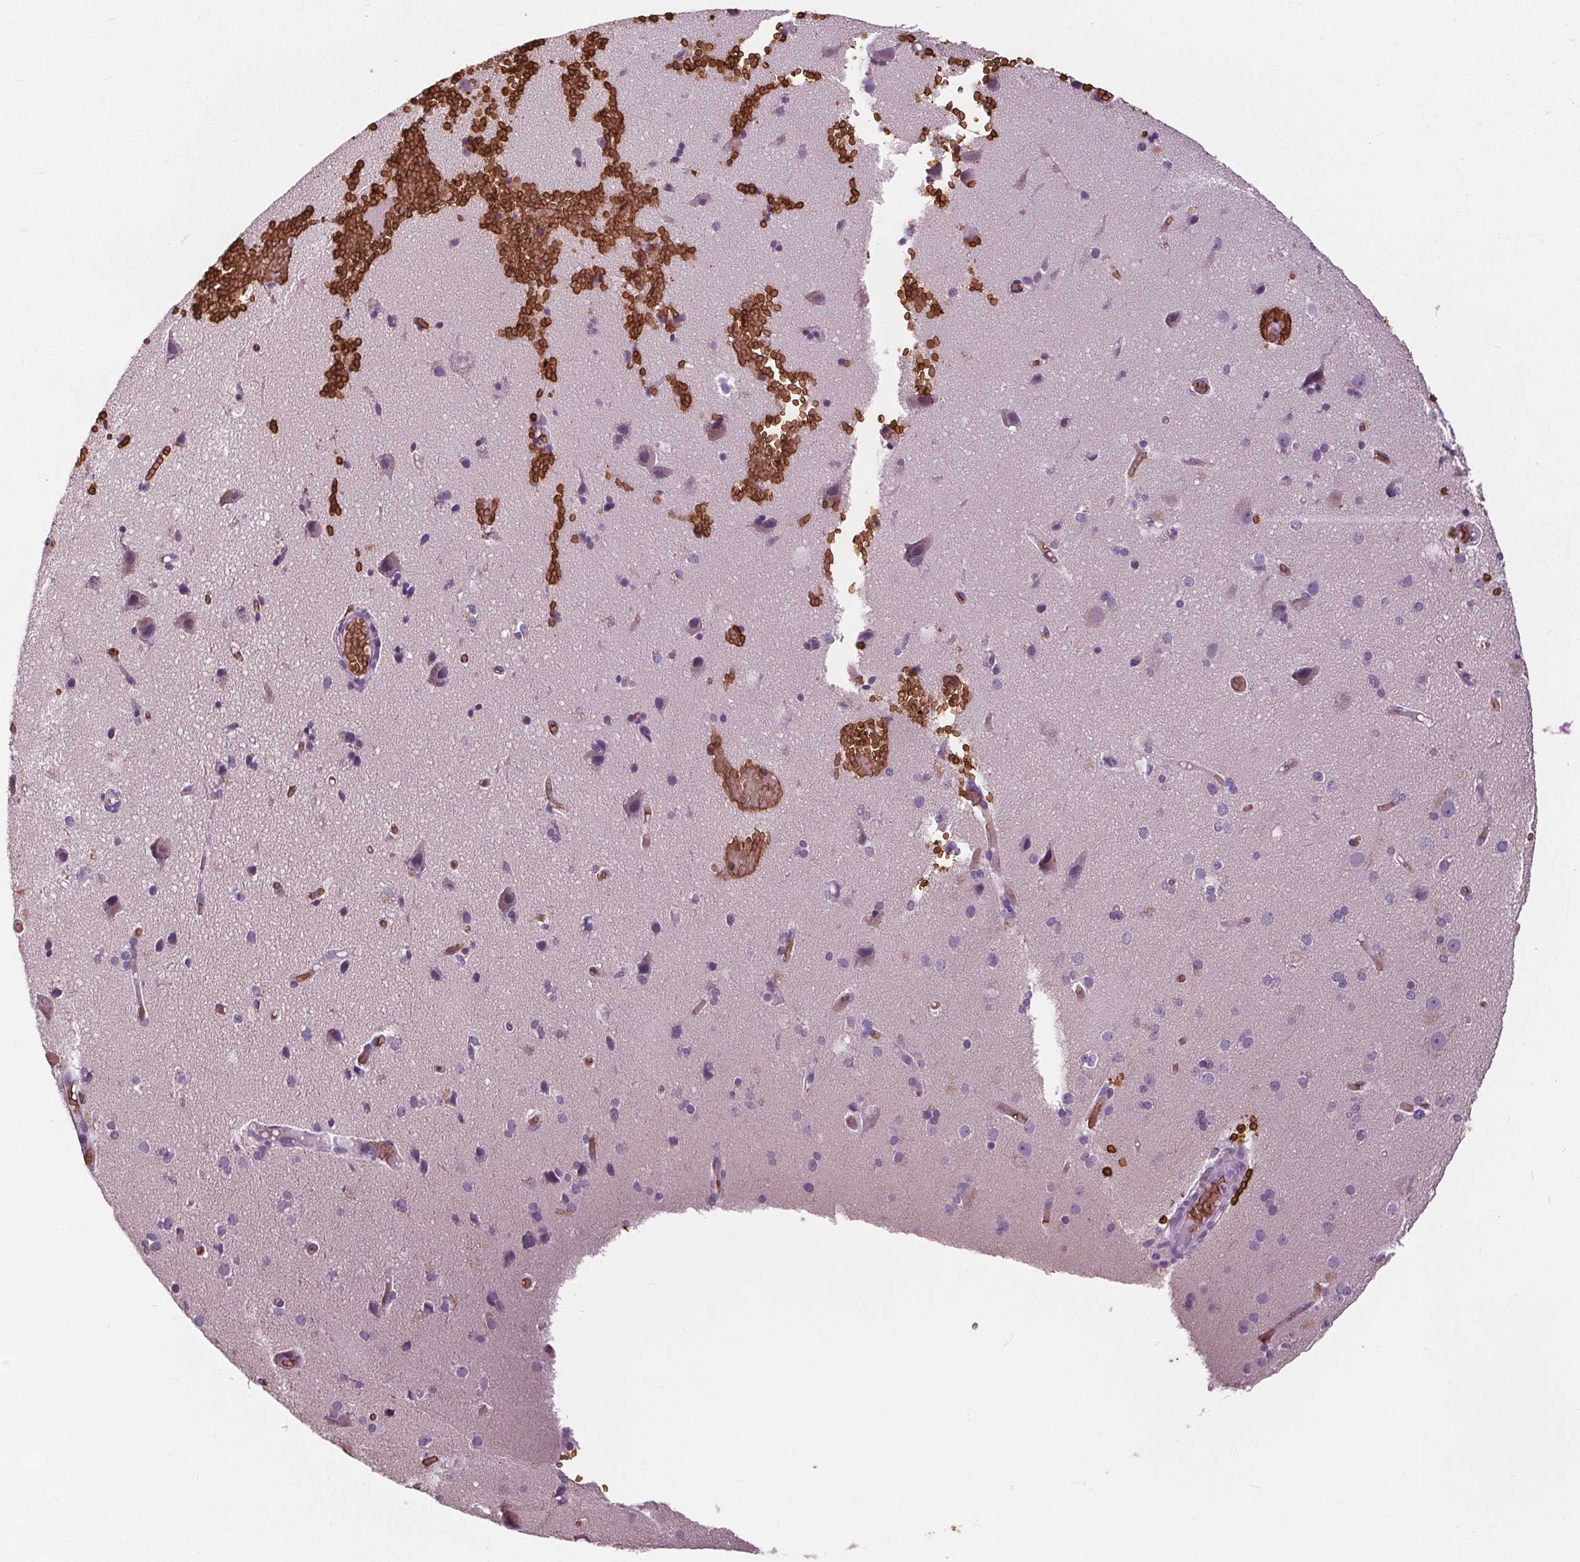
{"staining": {"intensity": "negative", "quantity": "none", "location": "none"}, "tissue": "cerebral cortex", "cell_type": "Endothelial cells", "image_type": "normal", "snomed": [{"axis": "morphology", "description": "Normal tissue, NOS"}, {"axis": "morphology", "description": "Glioma, malignant, High grade"}, {"axis": "topography", "description": "Cerebral cortex"}], "caption": "The IHC micrograph has no significant positivity in endothelial cells of cerebral cortex. Nuclei are stained in blue.", "gene": "SLC4A1", "patient": {"sex": "male", "age": 71}}